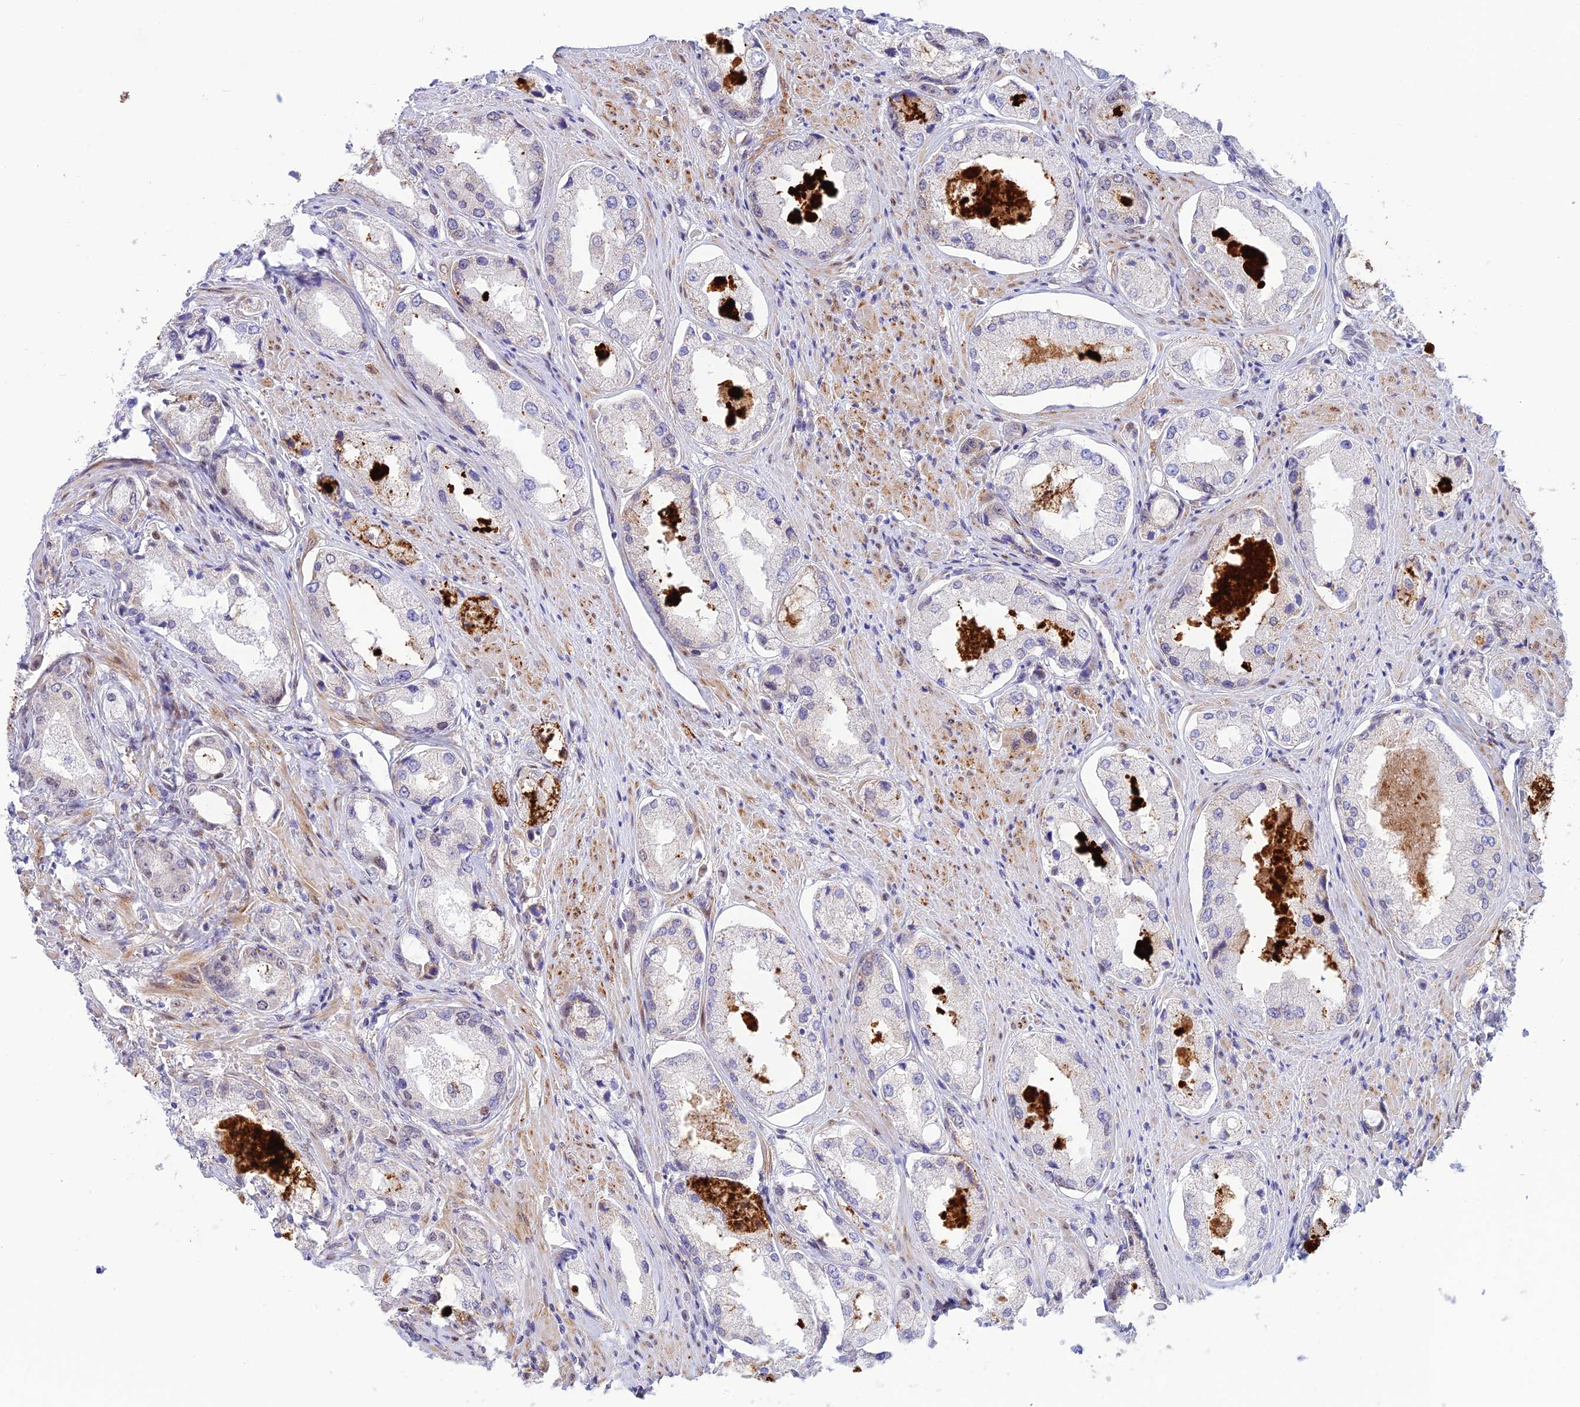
{"staining": {"intensity": "negative", "quantity": "none", "location": "none"}, "tissue": "prostate cancer", "cell_type": "Tumor cells", "image_type": "cancer", "snomed": [{"axis": "morphology", "description": "Adenocarcinoma, Low grade"}, {"axis": "topography", "description": "Prostate"}], "caption": "Photomicrograph shows no protein positivity in tumor cells of prostate low-grade adenocarcinoma tissue.", "gene": "WDR55", "patient": {"sex": "male", "age": 68}}